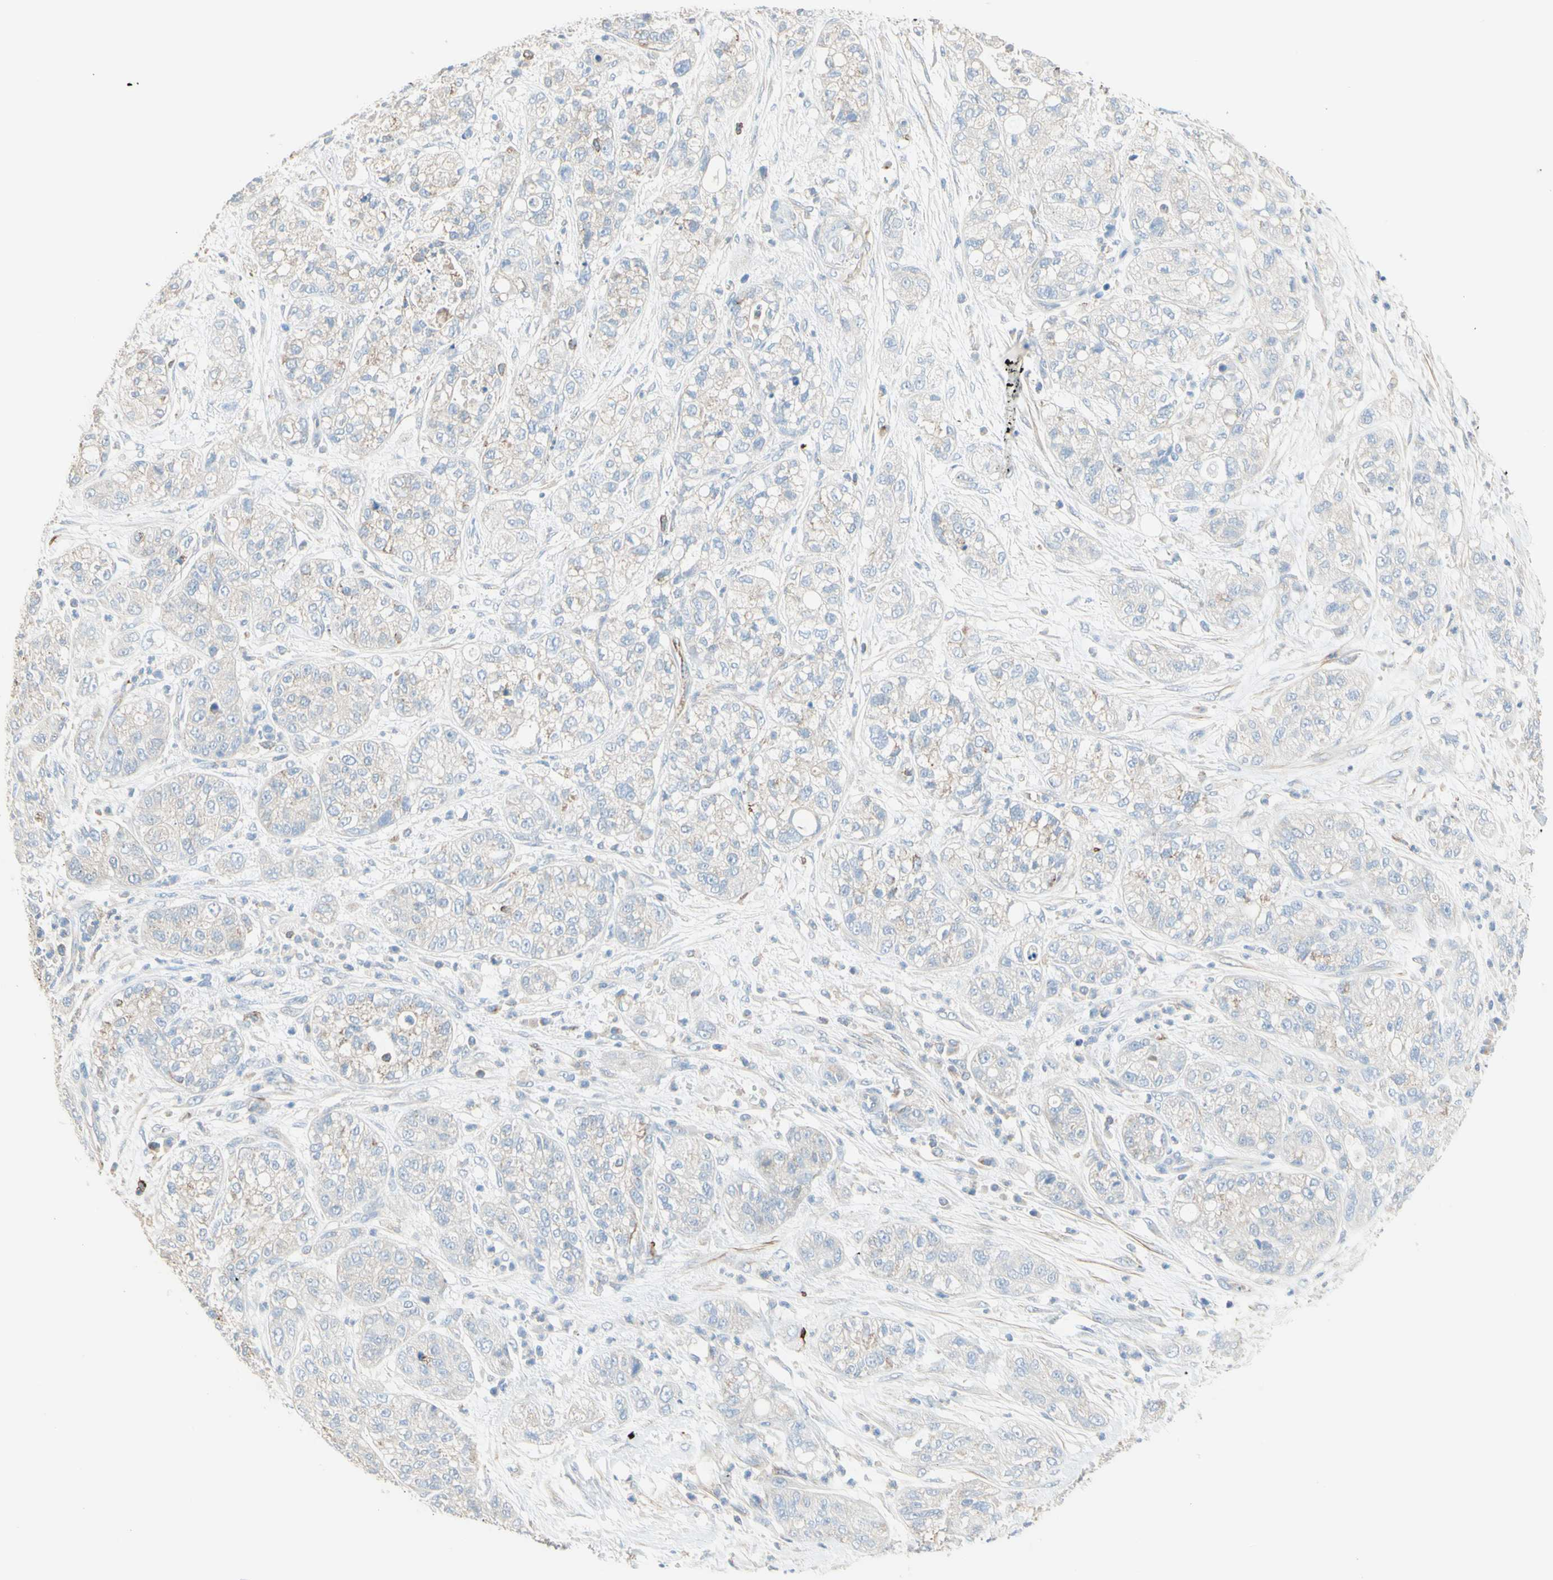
{"staining": {"intensity": "negative", "quantity": "none", "location": "none"}, "tissue": "pancreatic cancer", "cell_type": "Tumor cells", "image_type": "cancer", "snomed": [{"axis": "morphology", "description": "Adenocarcinoma, NOS"}, {"axis": "topography", "description": "Pancreas"}], "caption": "A photomicrograph of human pancreatic adenocarcinoma is negative for staining in tumor cells.", "gene": "SEMA4C", "patient": {"sex": "female", "age": 78}}